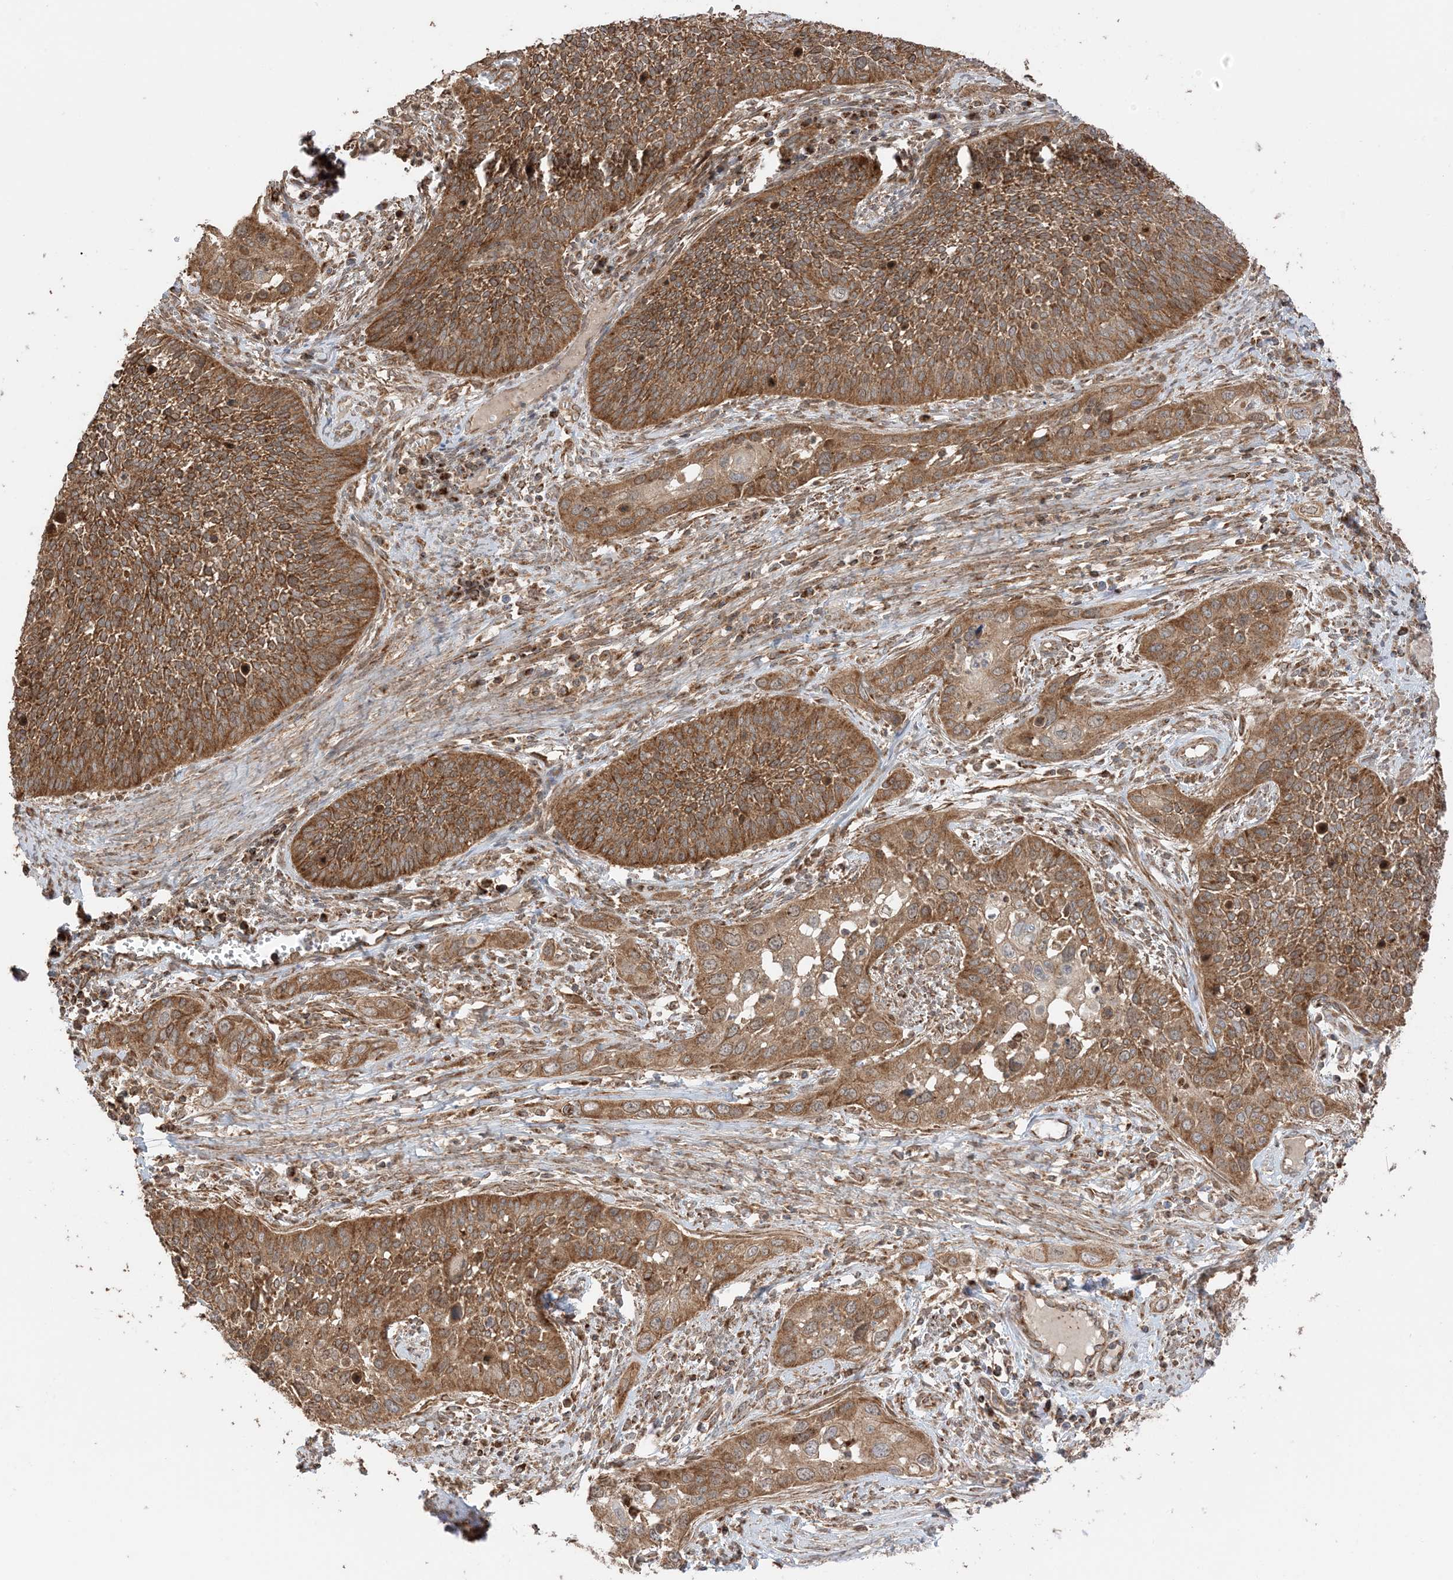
{"staining": {"intensity": "strong", "quantity": ">75%", "location": "cytoplasmic/membranous"}, "tissue": "cervical cancer", "cell_type": "Tumor cells", "image_type": "cancer", "snomed": [{"axis": "morphology", "description": "Squamous cell carcinoma, NOS"}, {"axis": "topography", "description": "Cervix"}], "caption": "Human cervical cancer stained with a brown dye displays strong cytoplasmic/membranous positive positivity in approximately >75% of tumor cells.", "gene": "N4BP3", "patient": {"sex": "female", "age": 34}}